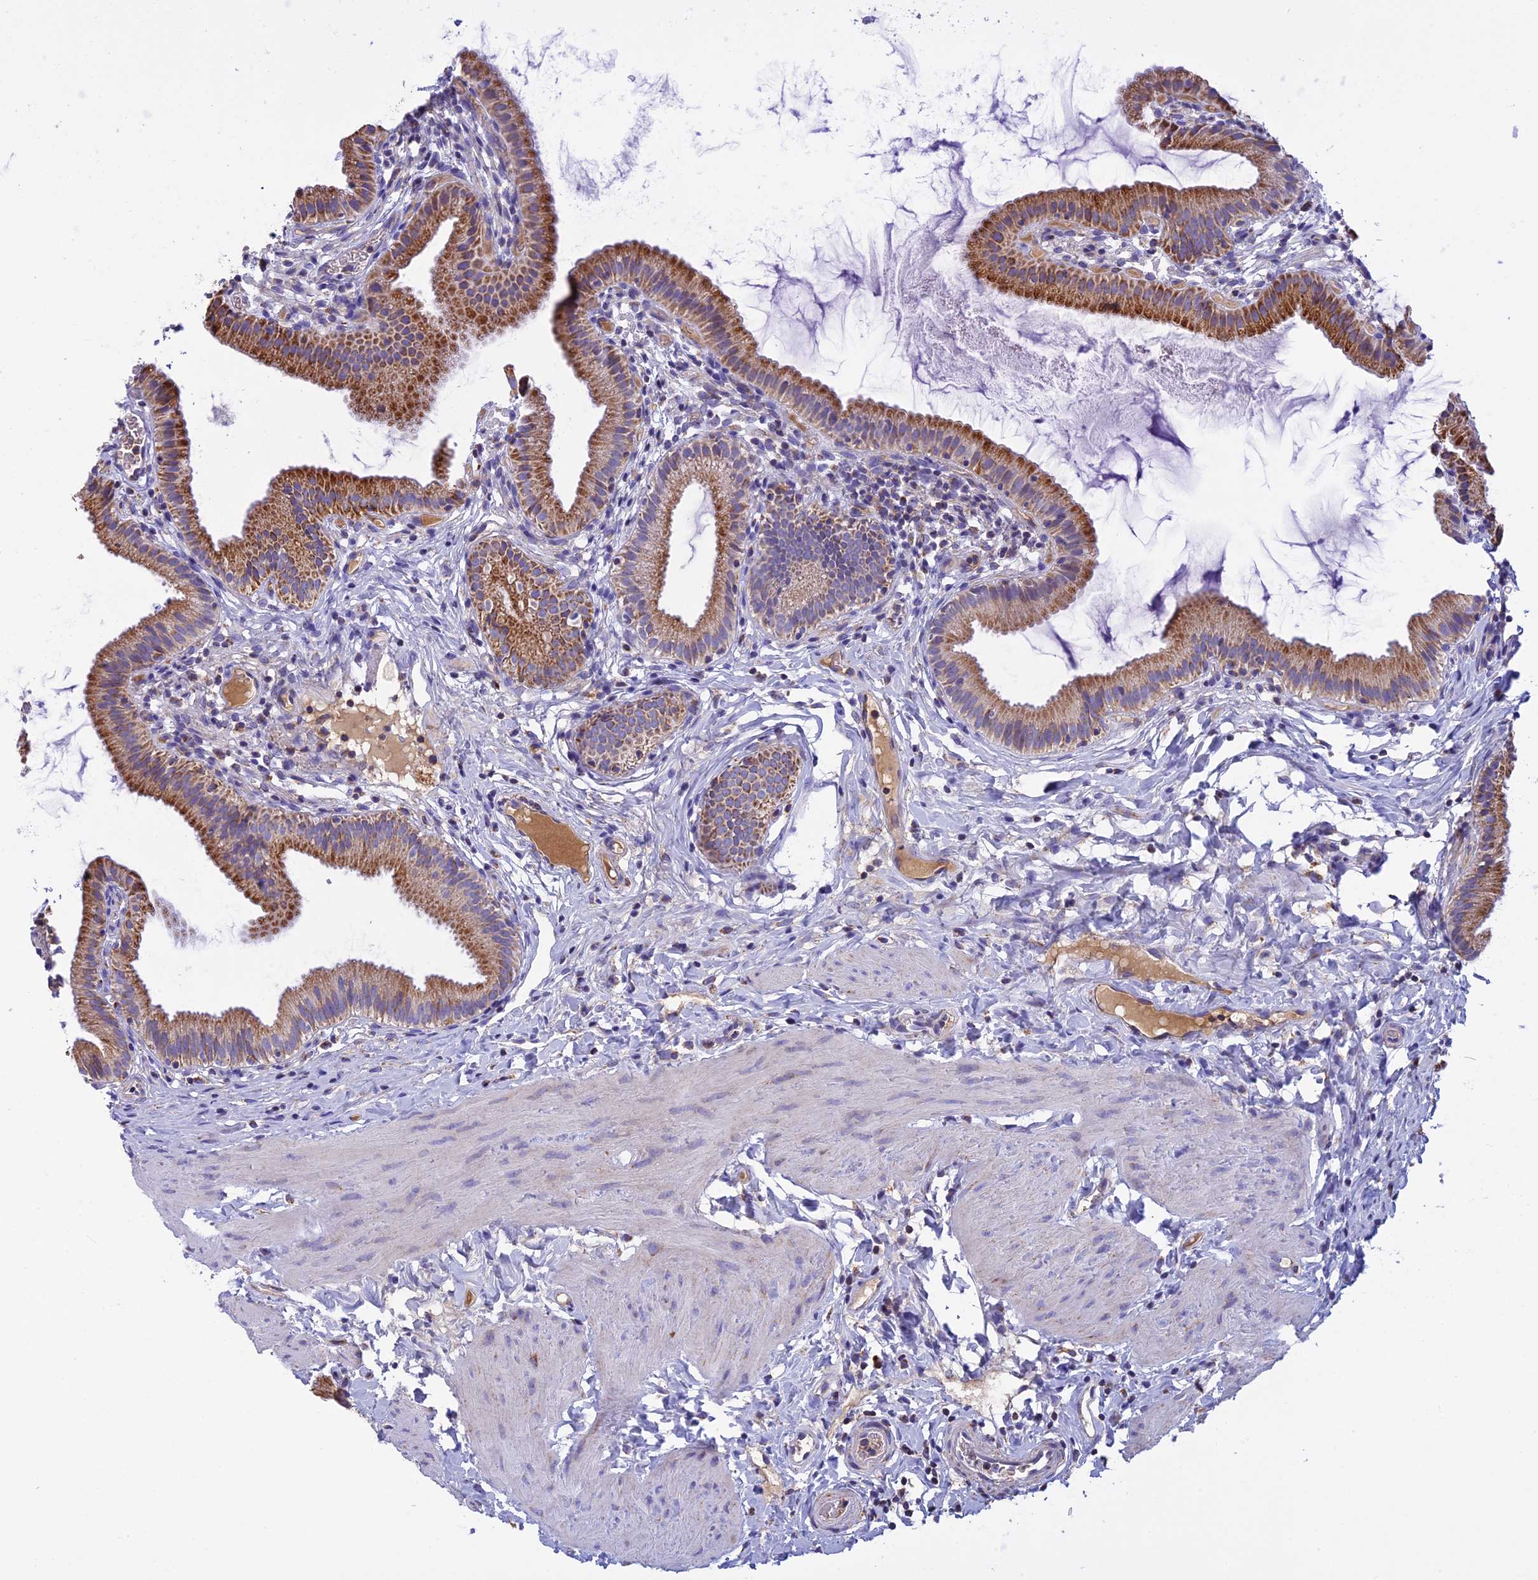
{"staining": {"intensity": "moderate", "quantity": ">75%", "location": "cytoplasmic/membranous"}, "tissue": "gallbladder", "cell_type": "Glandular cells", "image_type": "normal", "snomed": [{"axis": "morphology", "description": "Normal tissue, NOS"}, {"axis": "topography", "description": "Gallbladder"}], "caption": "Gallbladder stained with DAB (3,3'-diaminobenzidine) immunohistochemistry displays medium levels of moderate cytoplasmic/membranous staining in approximately >75% of glandular cells. (DAB IHC with brightfield microscopy, high magnification).", "gene": "KCNG1", "patient": {"sex": "female", "age": 46}}